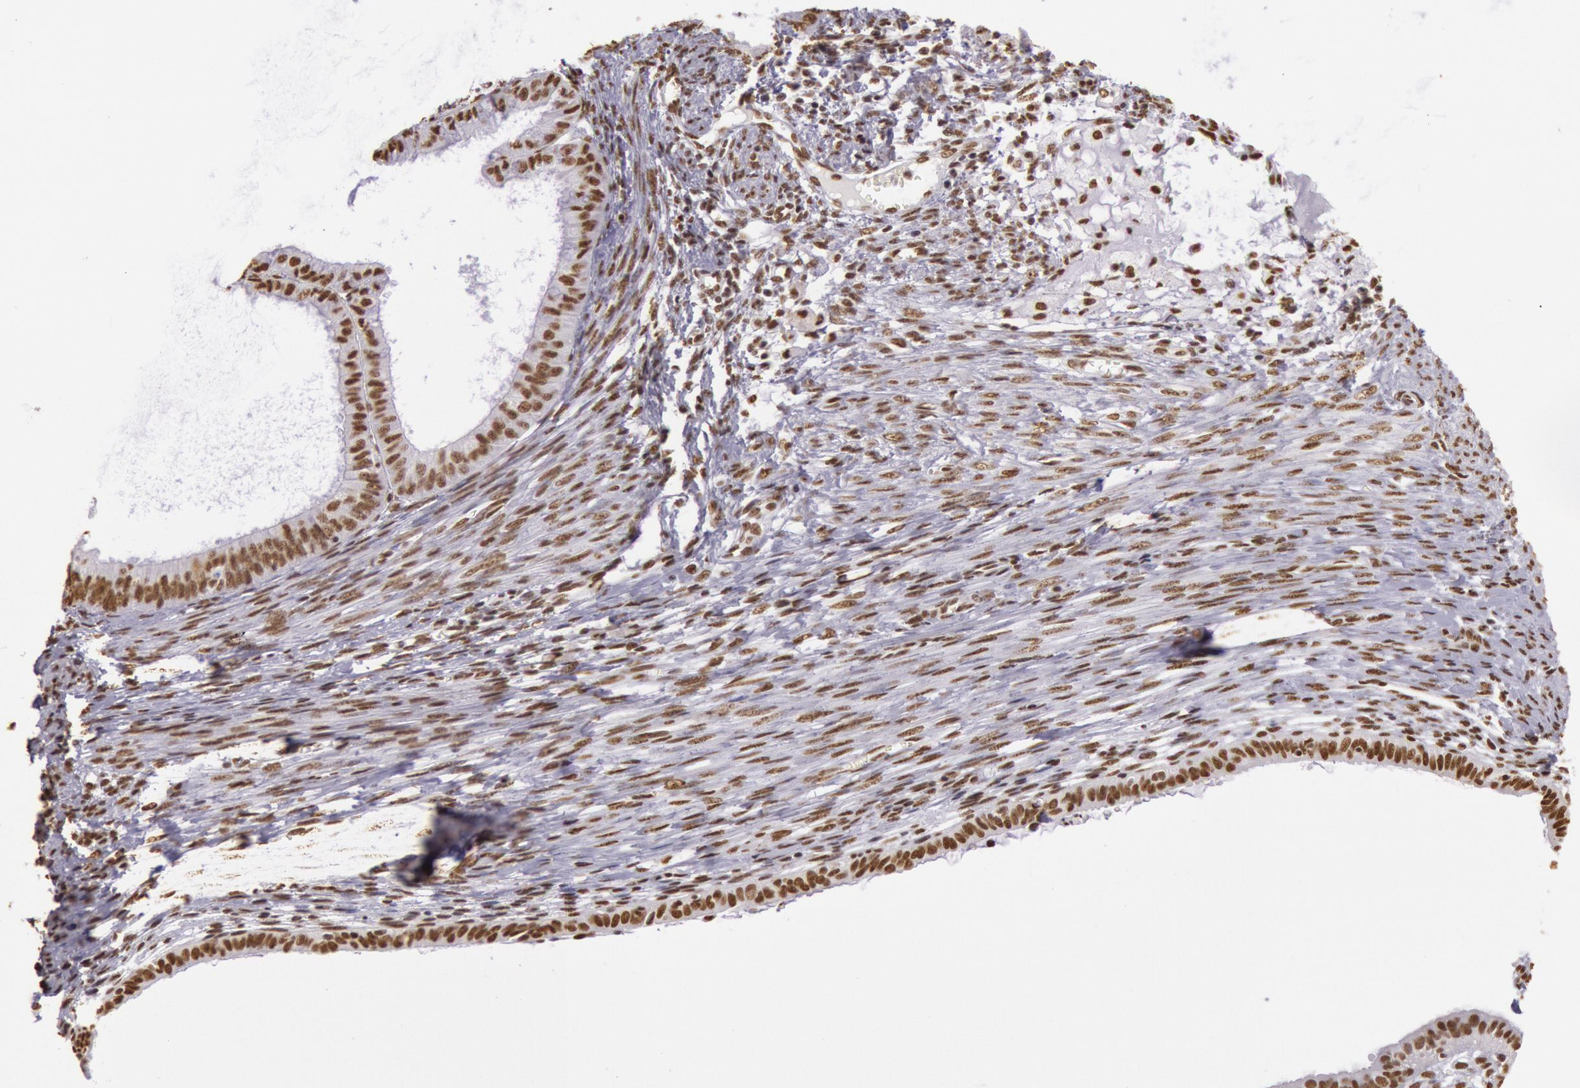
{"staining": {"intensity": "moderate", "quantity": ">75%", "location": "nuclear"}, "tissue": "endometrial cancer", "cell_type": "Tumor cells", "image_type": "cancer", "snomed": [{"axis": "morphology", "description": "Adenocarcinoma, NOS"}, {"axis": "topography", "description": "Endometrium"}], "caption": "IHC of human adenocarcinoma (endometrial) reveals medium levels of moderate nuclear staining in about >75% of tumor cells.", "gene": "HNRNPH2", "patient": {"sex": "female", "age": 76}}